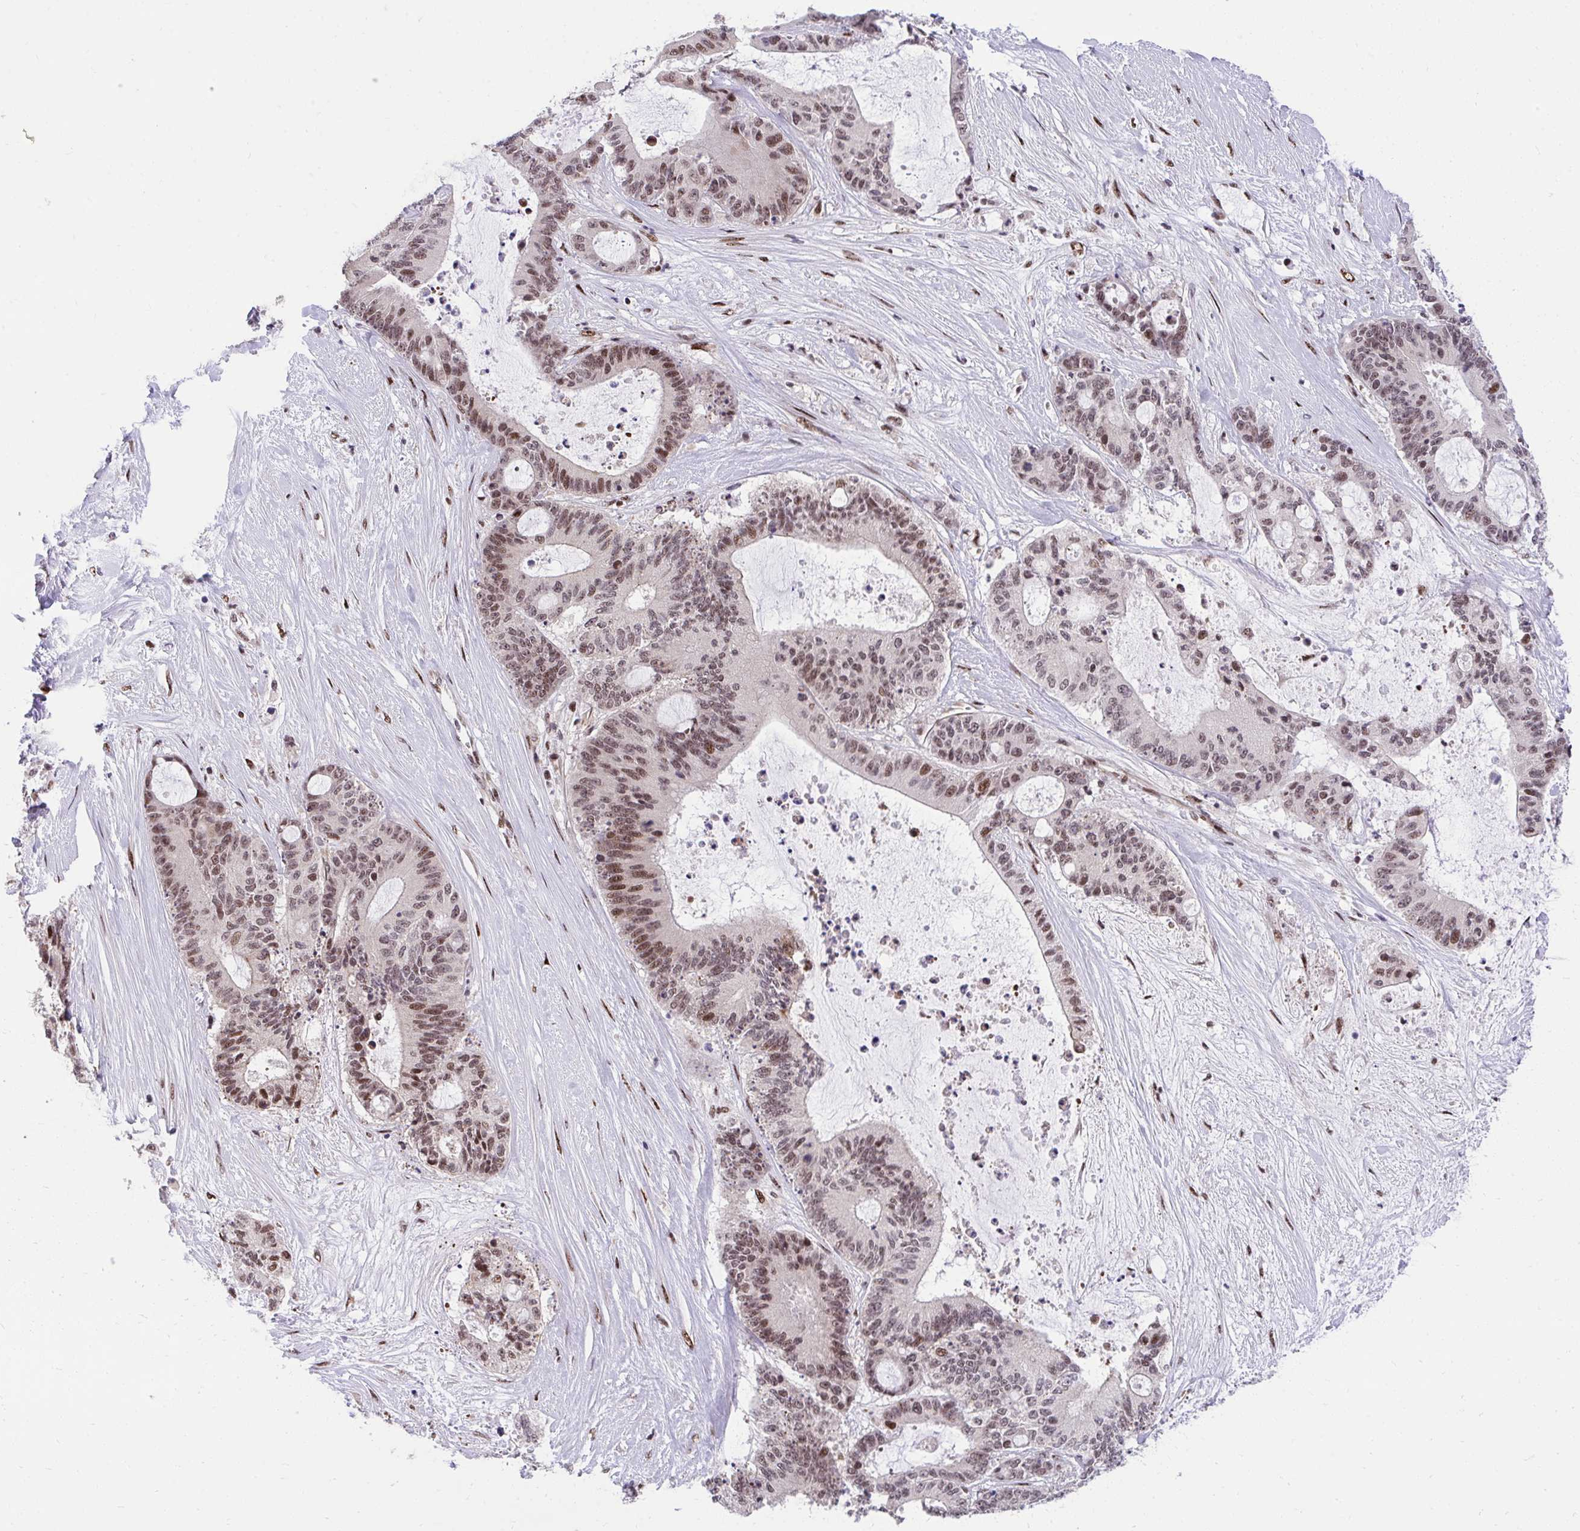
{"staining": {"intensity": "moderate", "quantity": ">75%", "location": "nuclear"}, "tissue": "liver cancer", "cell_type": "Tumor cells", "image_type": "cancer", "snomed": [{"axis": "morphology", "description": "Normal tissue, NOS"}, {"axis": "morphology", "description": "Cholangiocarcinoma"}, {"axis": "topography", "description": "Liver"}, {"axis": "topography", "description": "Peripheral nerve tissue"}], "caption": "Protein expression by immunohistochemistry shows moderate nuclear expression in about >75% of tumor cells in liver cancer.", "gene": "HOXA4", "patient": {"sex": "female", "age": 73}}